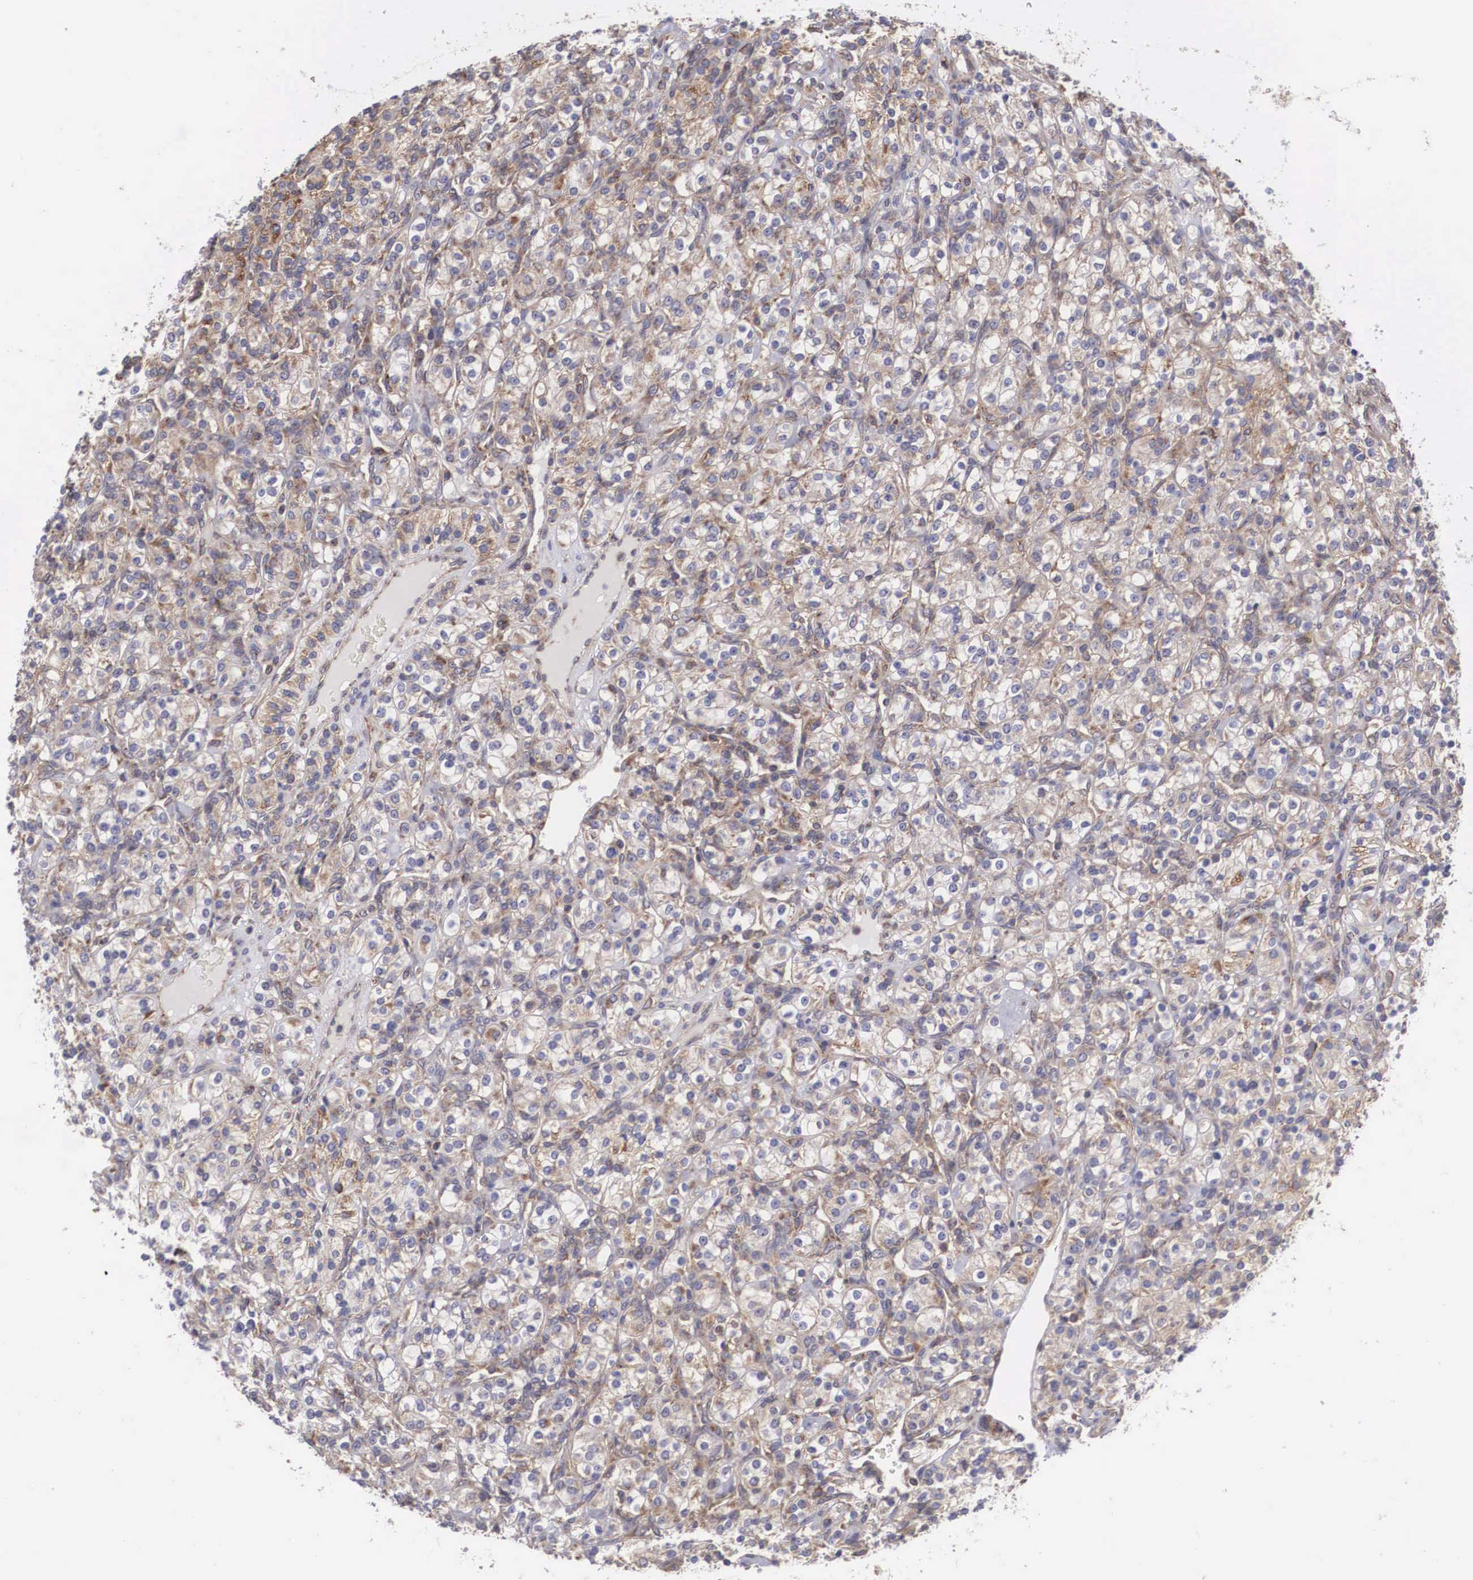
{"staining": {"intensity": "weak", "quantity": ">75%", "location": "cytoplasmic/membranous"}, "tissue": "renal cancer", "cell_type": "Tumor cells", "image_type": "cancer", "snomed": [{"axis": "morphology", "description": "Adenocarcinoma, NOS"}, {"axis": "topography", "description": "Kidney"}], "caption": "The immunohistochemical stain shows weak cytoplasmic/membranous staining in tumor cells of adenocarcinoma (renal) tissue.", "gene": "DHRS1", "patient": {"sex": "male", "age": 77}}